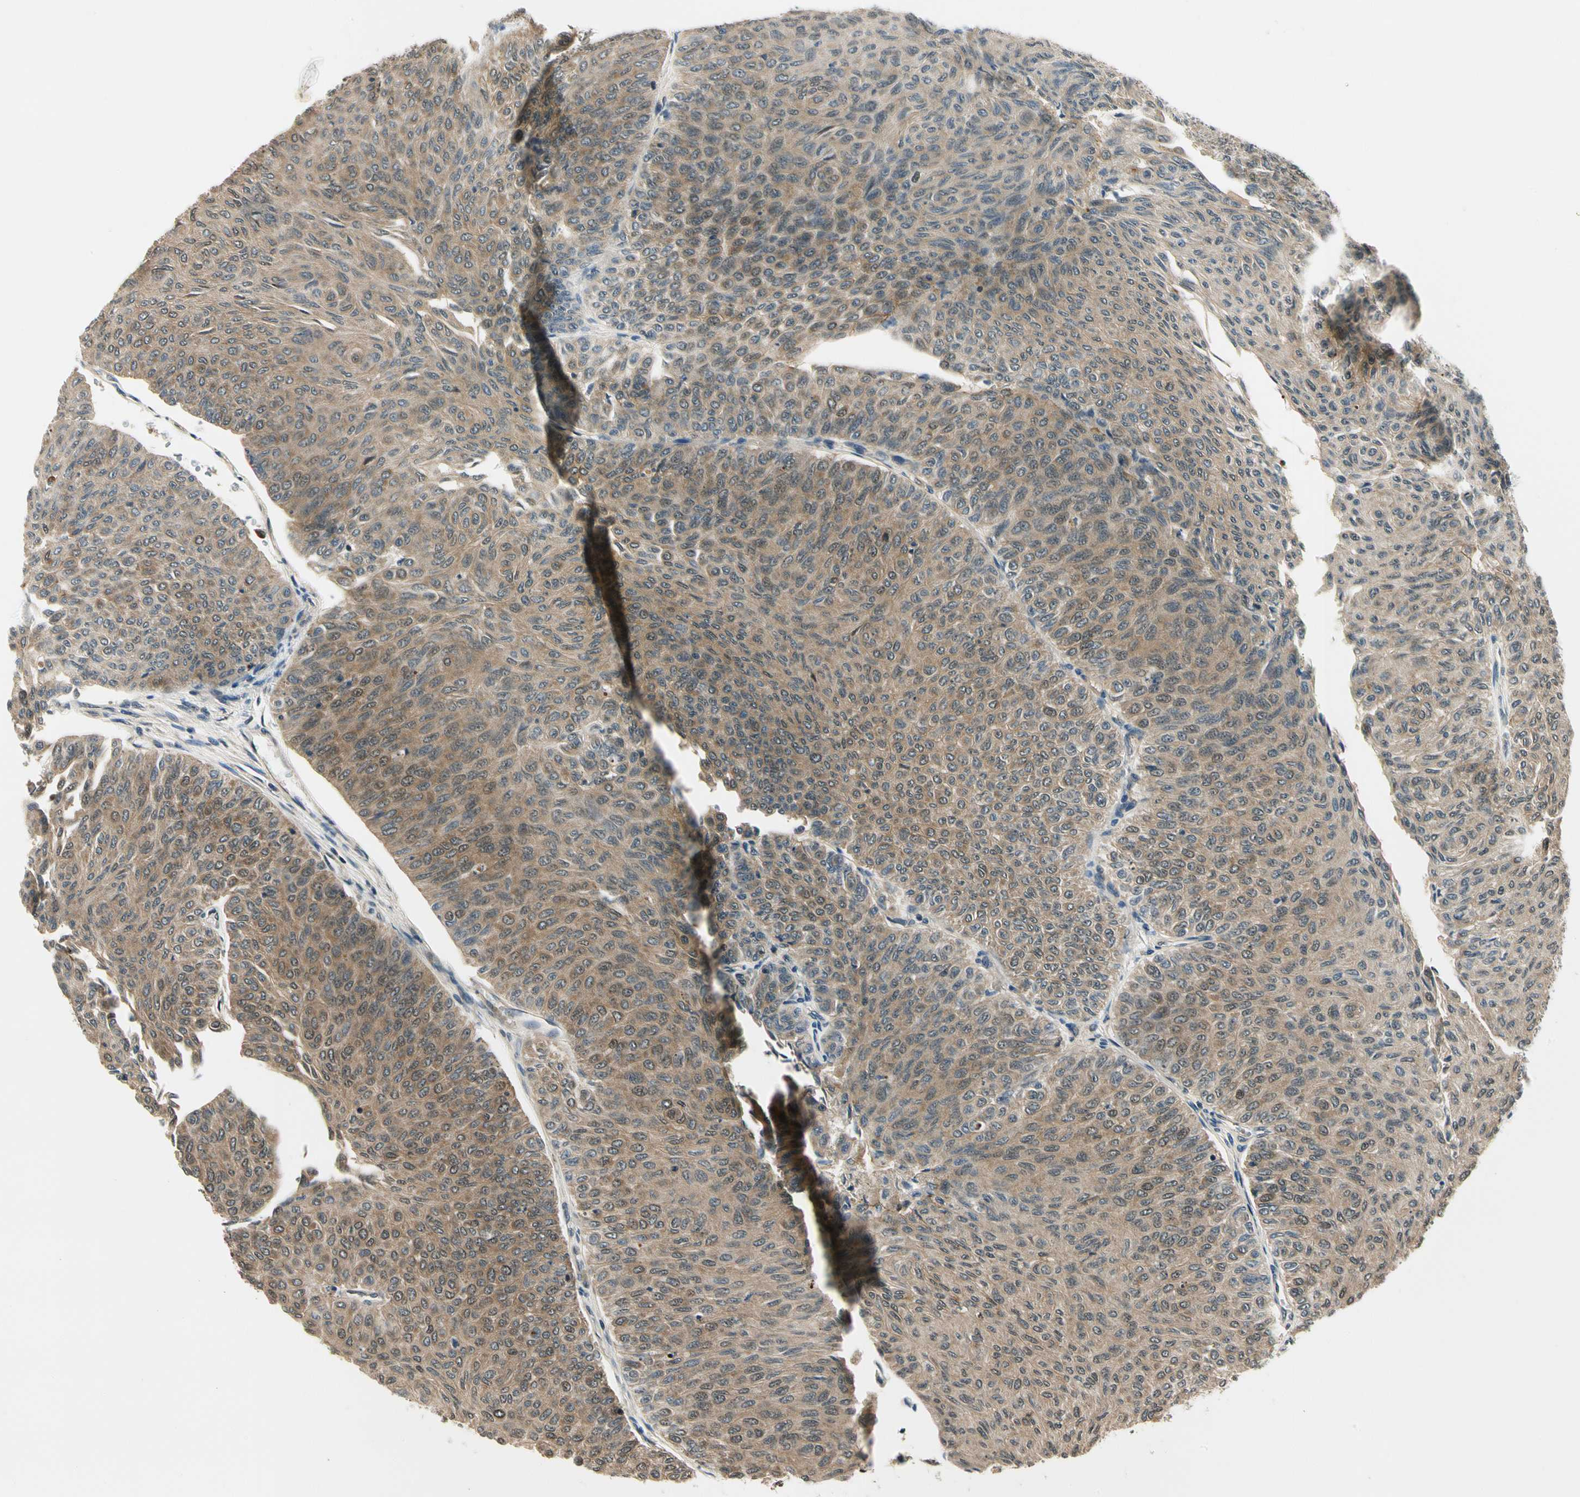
{"staining": {"intensity": "moderate", "quantity": ">75%", "location": "cytoplasmic/membranous"}, "tissue": "urothelial cancer", "cell_type": "Tumor cells", "image_type": "cancer", "snomed": [{"axis": "morphology", "description": "Urothelial carcinoma, Low grade"}, {"axis": "topography", "description": "Urinary bladder"}], "caption": "Urothelial cancer was stained to show a protein in brown. There is medium levels of moderate cytoplasmic/membranous staining in approximately >75% of tumor cells.", "gene": "PDK2", "patient": {"sex": "male", "age": 78}}